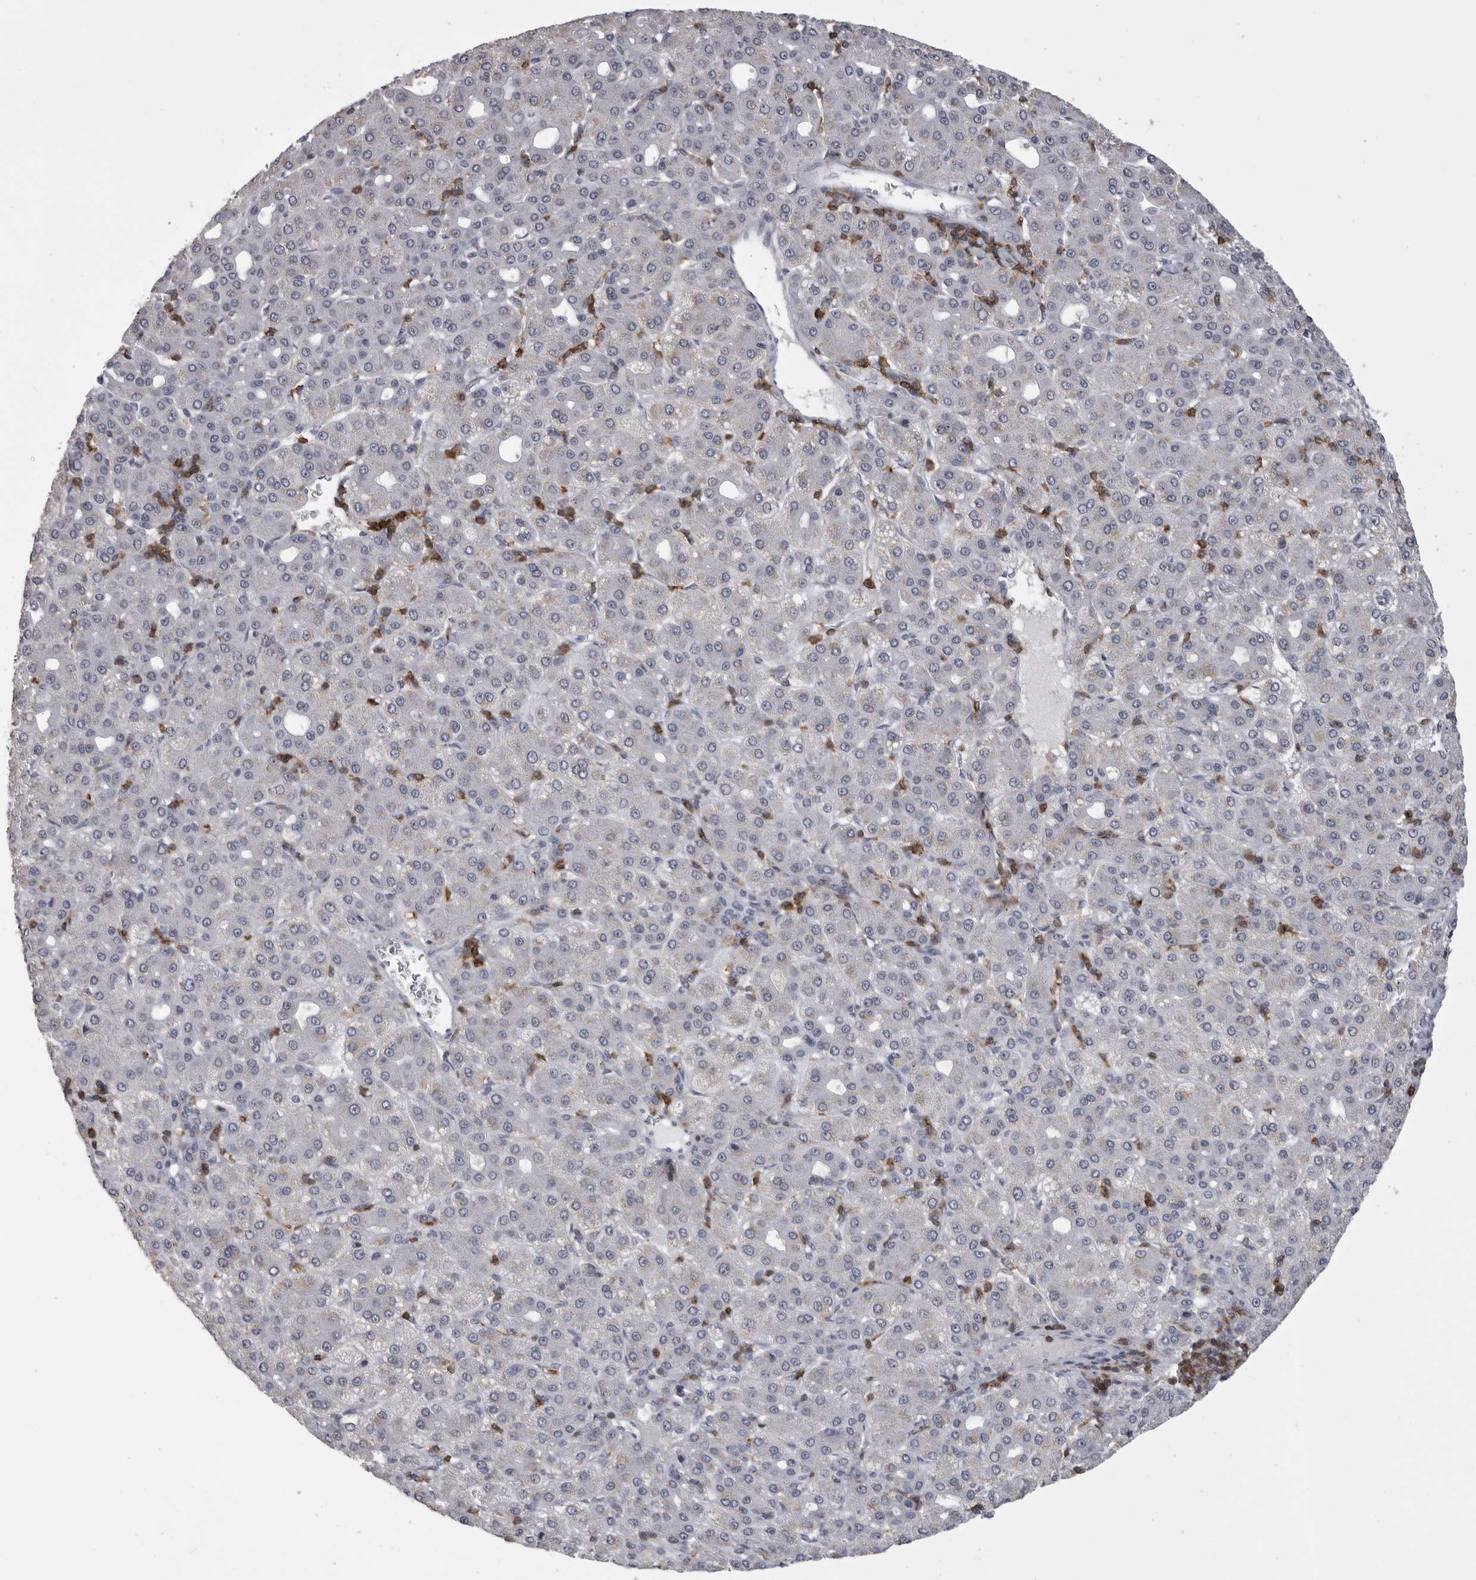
{"staining": {"intensity": "negative", "quantity": "none", "location": "none"}, "tissue": "liver cancer", "cell_type": "Tumor cells", "image_type": "cancer", "snomed": [{"axis": "morphology", "description": "Carcinoma, Hepatocellular, NOS"}, {"axis": "topography", "description": "Liver"}], "caption": "Histopathology image shows no significant protein staining in tumor cells of liver cancer (hepatocellular carcinoma).", "gene": "ITGAL", "patient": {"sex": "male", "age": 65}}